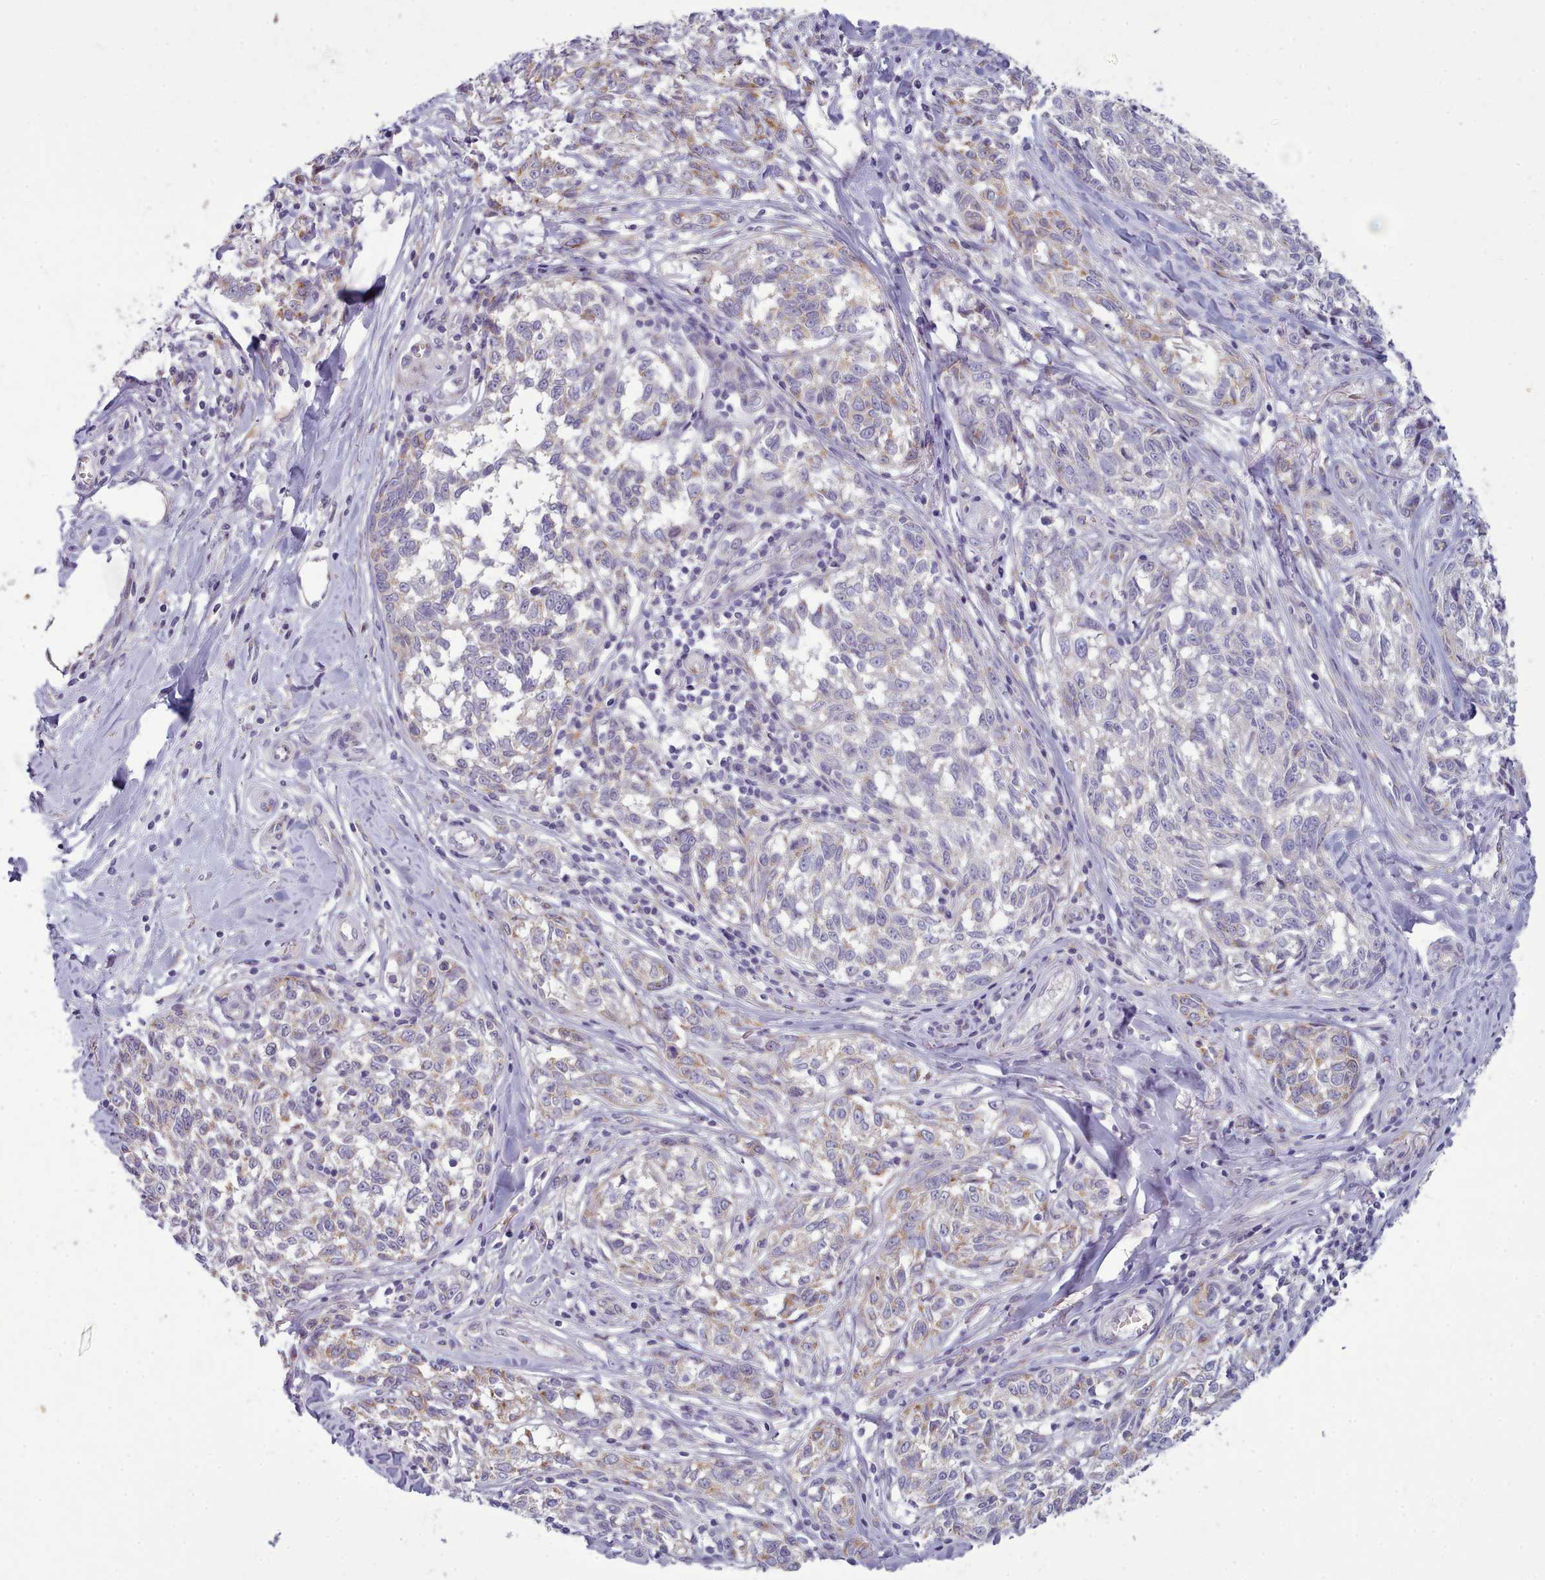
{"staining": {"intensity": "negative", "quantity": "none", "location": "none"}, "tissue": "melanoma", "cell_type": "Tumor cells", "image_type": "cancer", "snomed": [{"axis": "morphology", "description": "Normal tissue, NOS"}, {"axis": "morphology", "description": "Malignant melanoma, NOS"}, {"axis": "topography", "description": "Skin"}], "caption": "There is no significant expression in tumor cells of melanoma.", "gene": "MYRFL", "patient": {"sex": "female", "age": 64}}